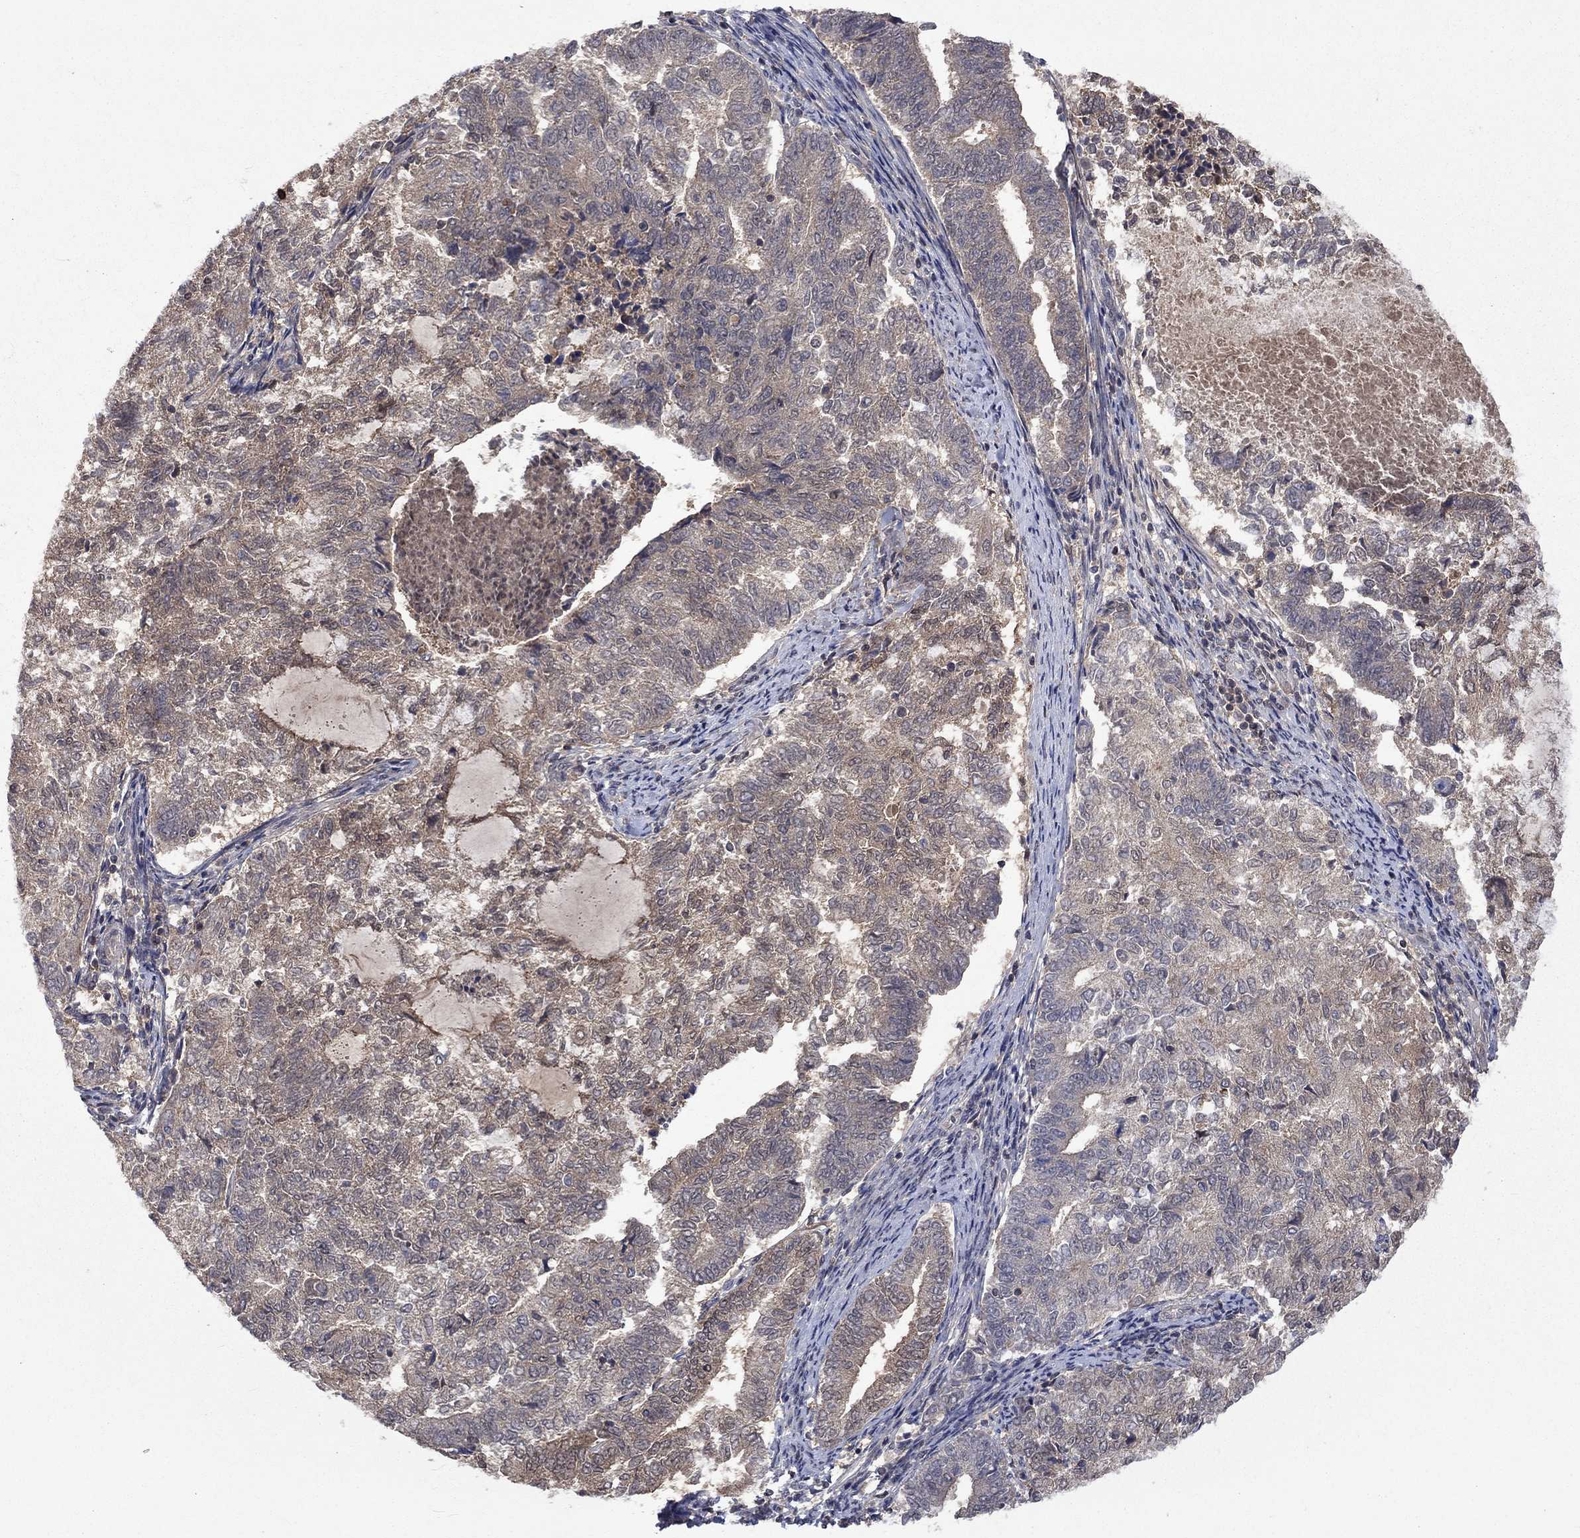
{"staining": {"intensity": "weak", "quantity": "25%-75%", "location": "cytoplasmic/membranous"}, "tissue": "endometrial cancer", "cell_type": "Tumor cells", "image_type": "cancer", "snomed": [{"axis": "morphology", "description": "Adenocarcinoma, NOS"}, {"axis": "topography", "description": "Endometrium"}], "caption": "A high-resolution micrograph shows immunohistochemistry (IHC) staining of endometrial cancer (adenocarcinoma), which reveals weak cytoplasmic/membranous staining in approximately 25%-75% of tumor cells. The protein of interest is stained brown, and the nuclei are stained in blue (DAB (3,3'-diaminobenzidine) IHC with brightfield microscopy, high magnification).", "gene": "IAH1", "patient": {"sex": "female", "age": 65}}